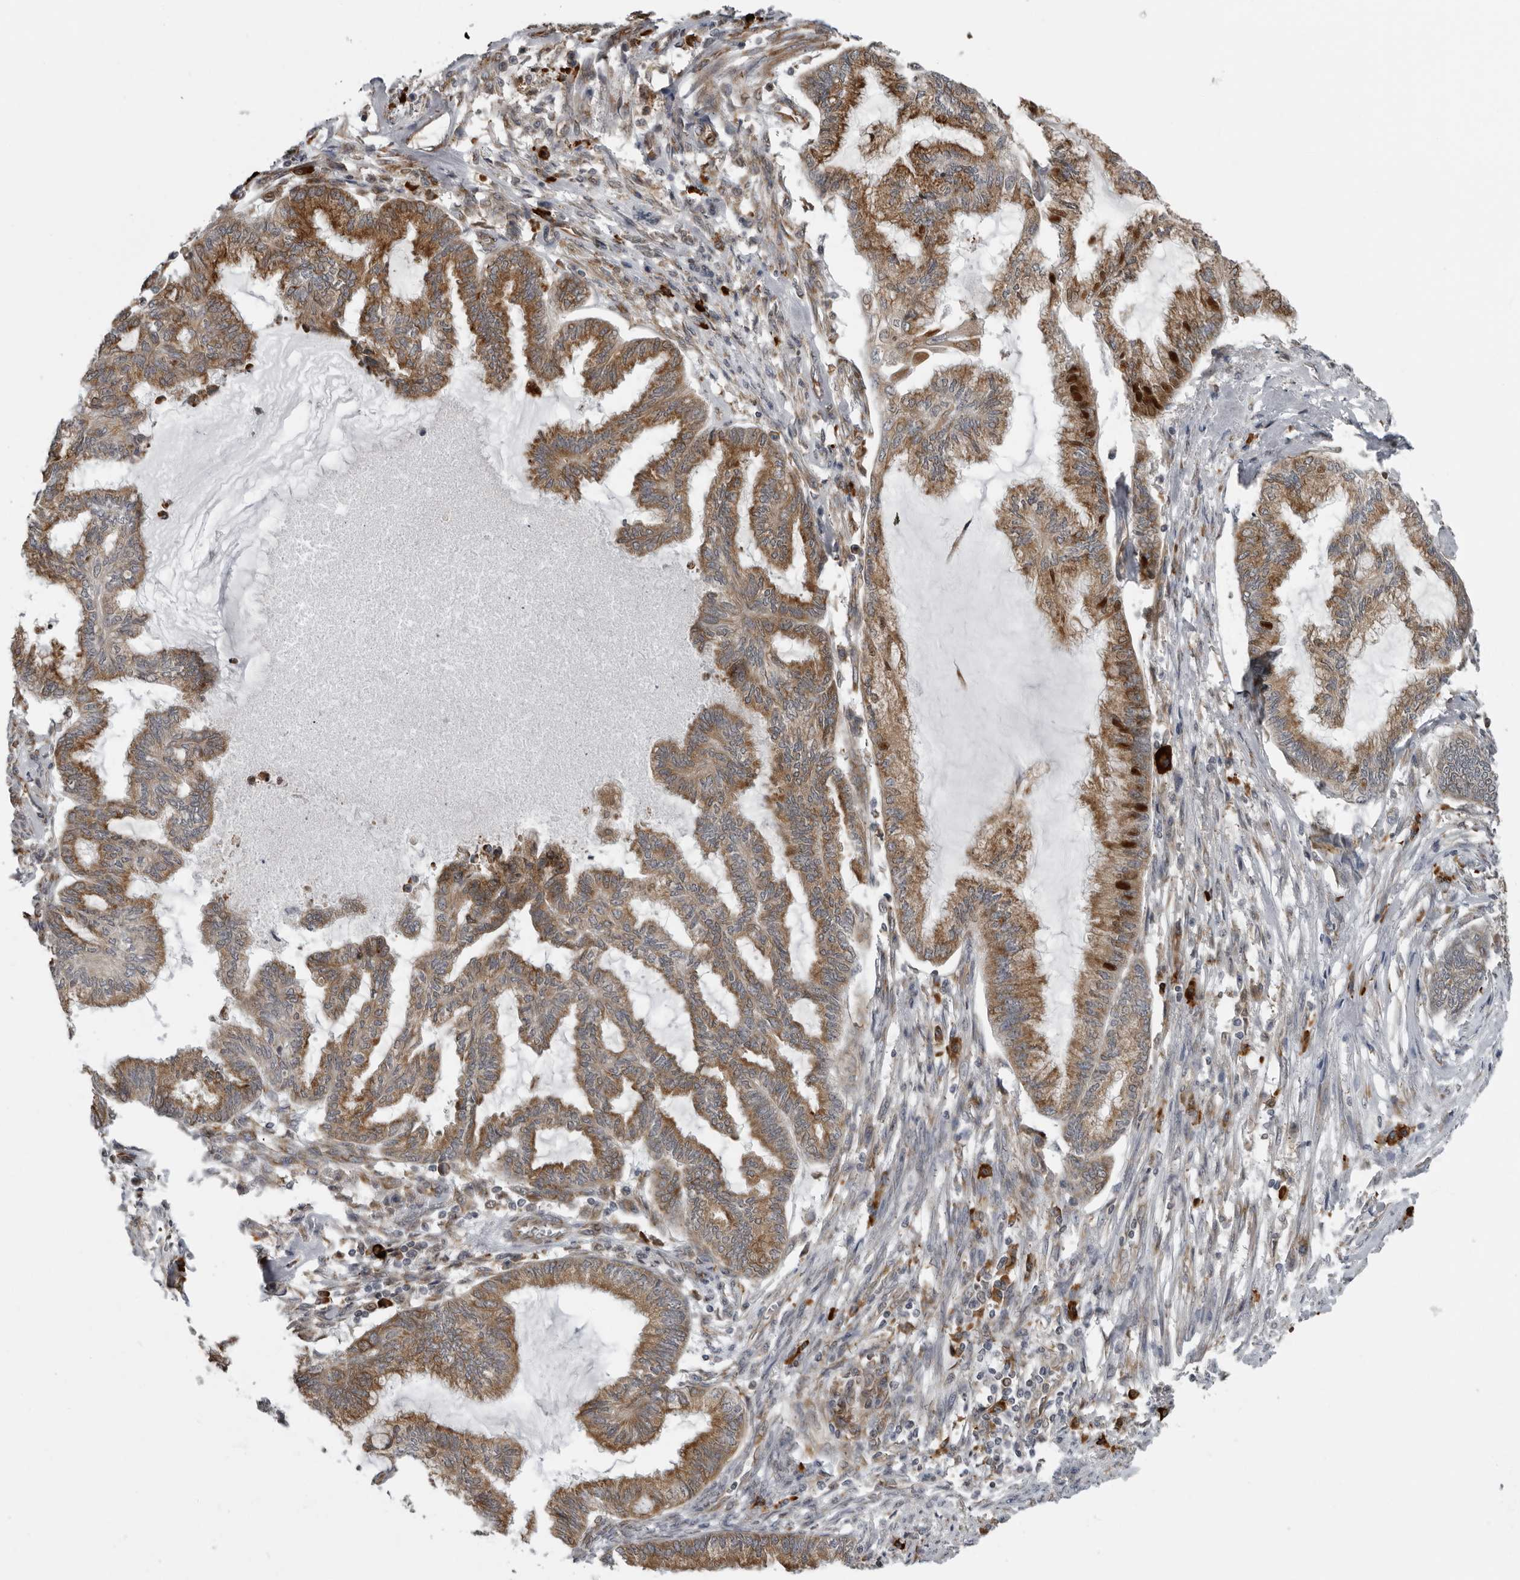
{"staining": {"intensity": "moderate", "quantity": ">75%", "location": "cytoplasmic/membranous"}, "tissue": "endometrial cancer", "cell_type": "Tumor cells", "image_type": "cancer", "snomed": [{"axis": "morphology", "description": "Adenocarcinoma, NOS"}, {"axis": "topography", "description": "Endometrium"}], "caption": "Immunohistochemistry (IHC) of endometrial cancer reveals medium levels of moderate cytoplasmic/membranous positivity in approximately >75% of tumor cells.", "gene": "ALPK2", "patient": {"sex": "female", "age": 86}}